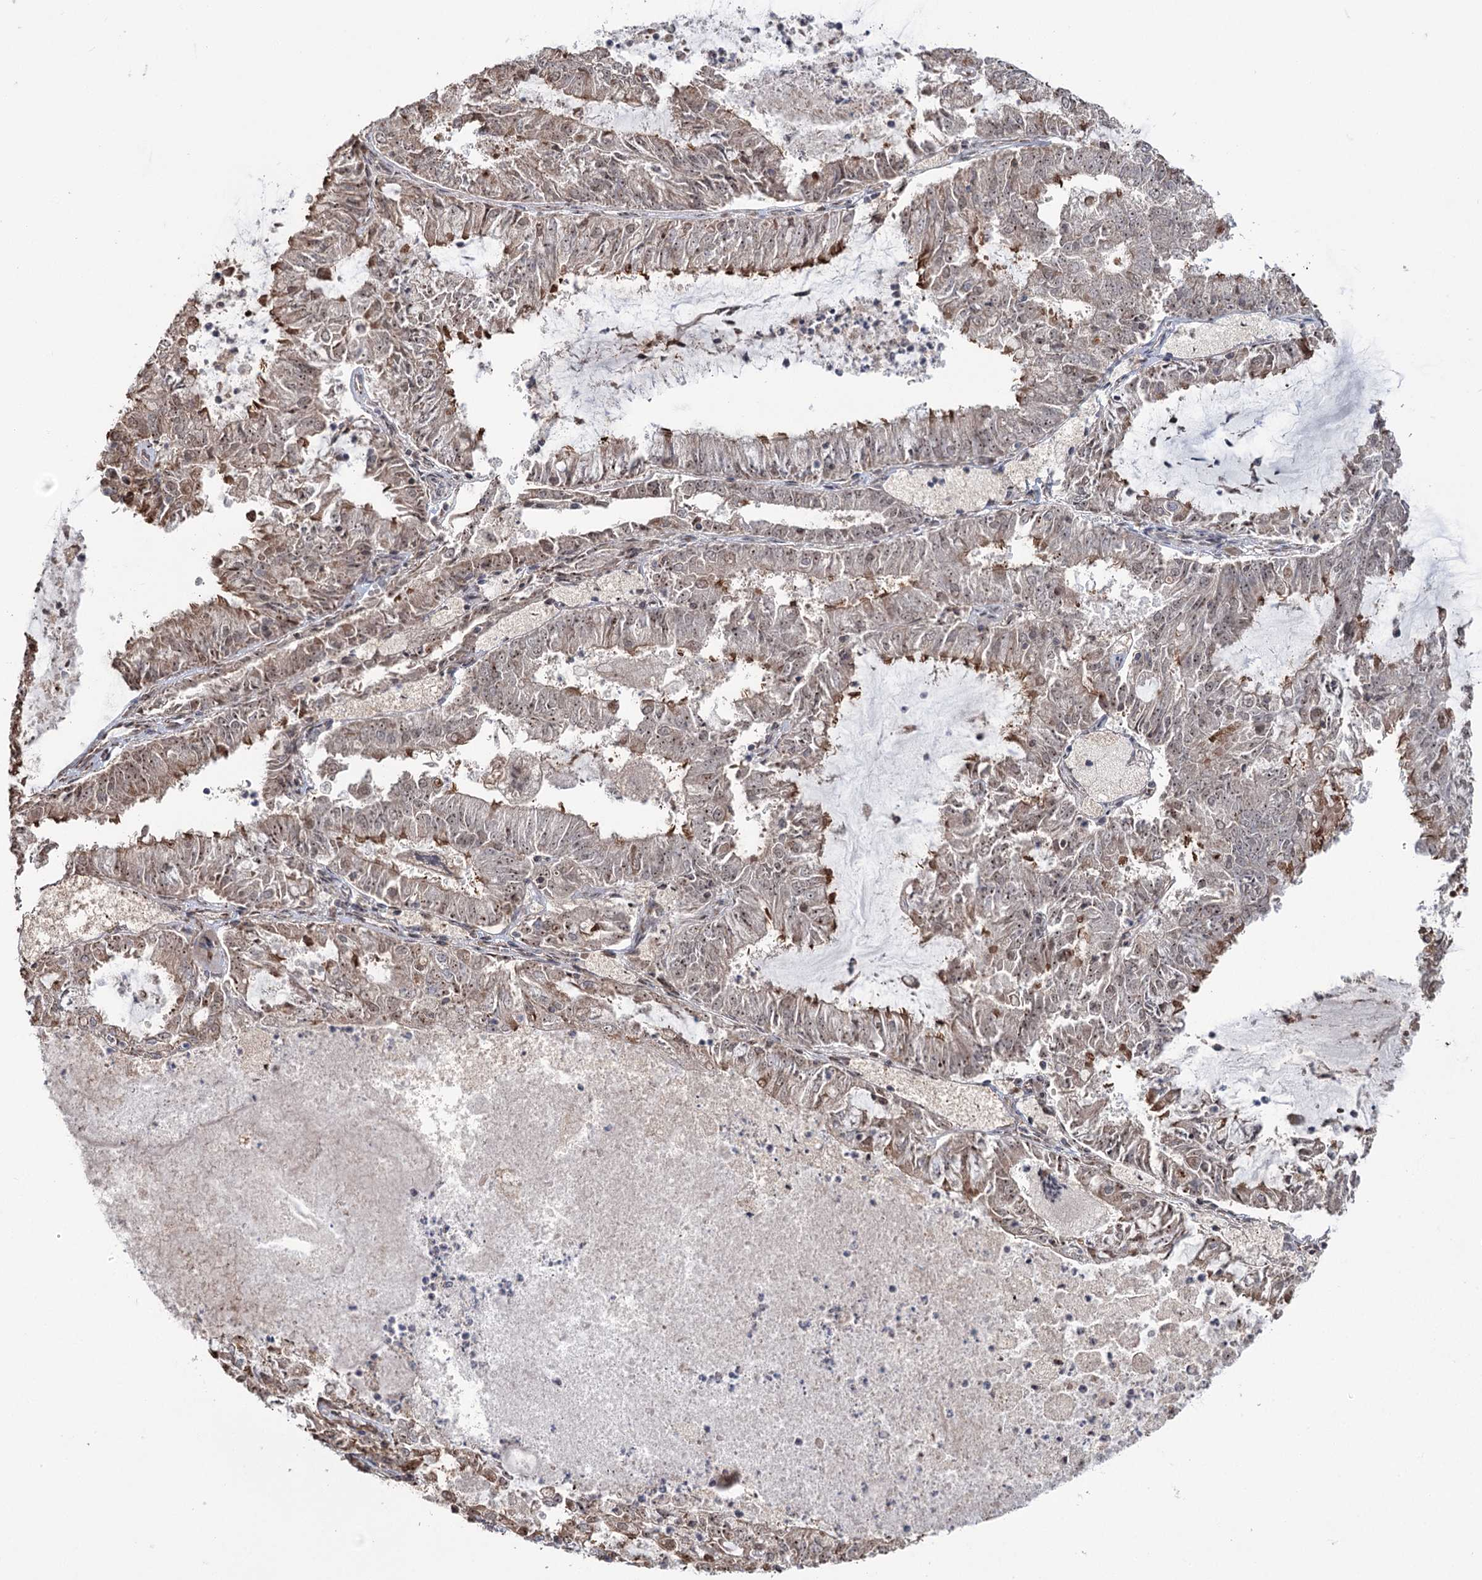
{"staining": {"intensity": "moderate", "quantity": ">75%", "location": "cytoplasmic/membranous,nuclear"}, "tissue": "endometrial cancer", "cell_type": "Tumor cells", "image_type": "cancer", "snomed": [{"axis": "morphology", "description": "Adenocarcinoma, NOS"}, {"axis": "topography", "description": "Endometrium"}], "caption": "Protein staining reveals moderate cytoplasmic/membranous and nuclear staining in approximately >75% of tumor cells in adenocarcinoma (endometrial). (DAB (3,3'-diaminobenzidine) IHC with brightfield microscopy, high magnification).", "gene": "STEEP1", "patient": {"sex": "female", "age": 57}}